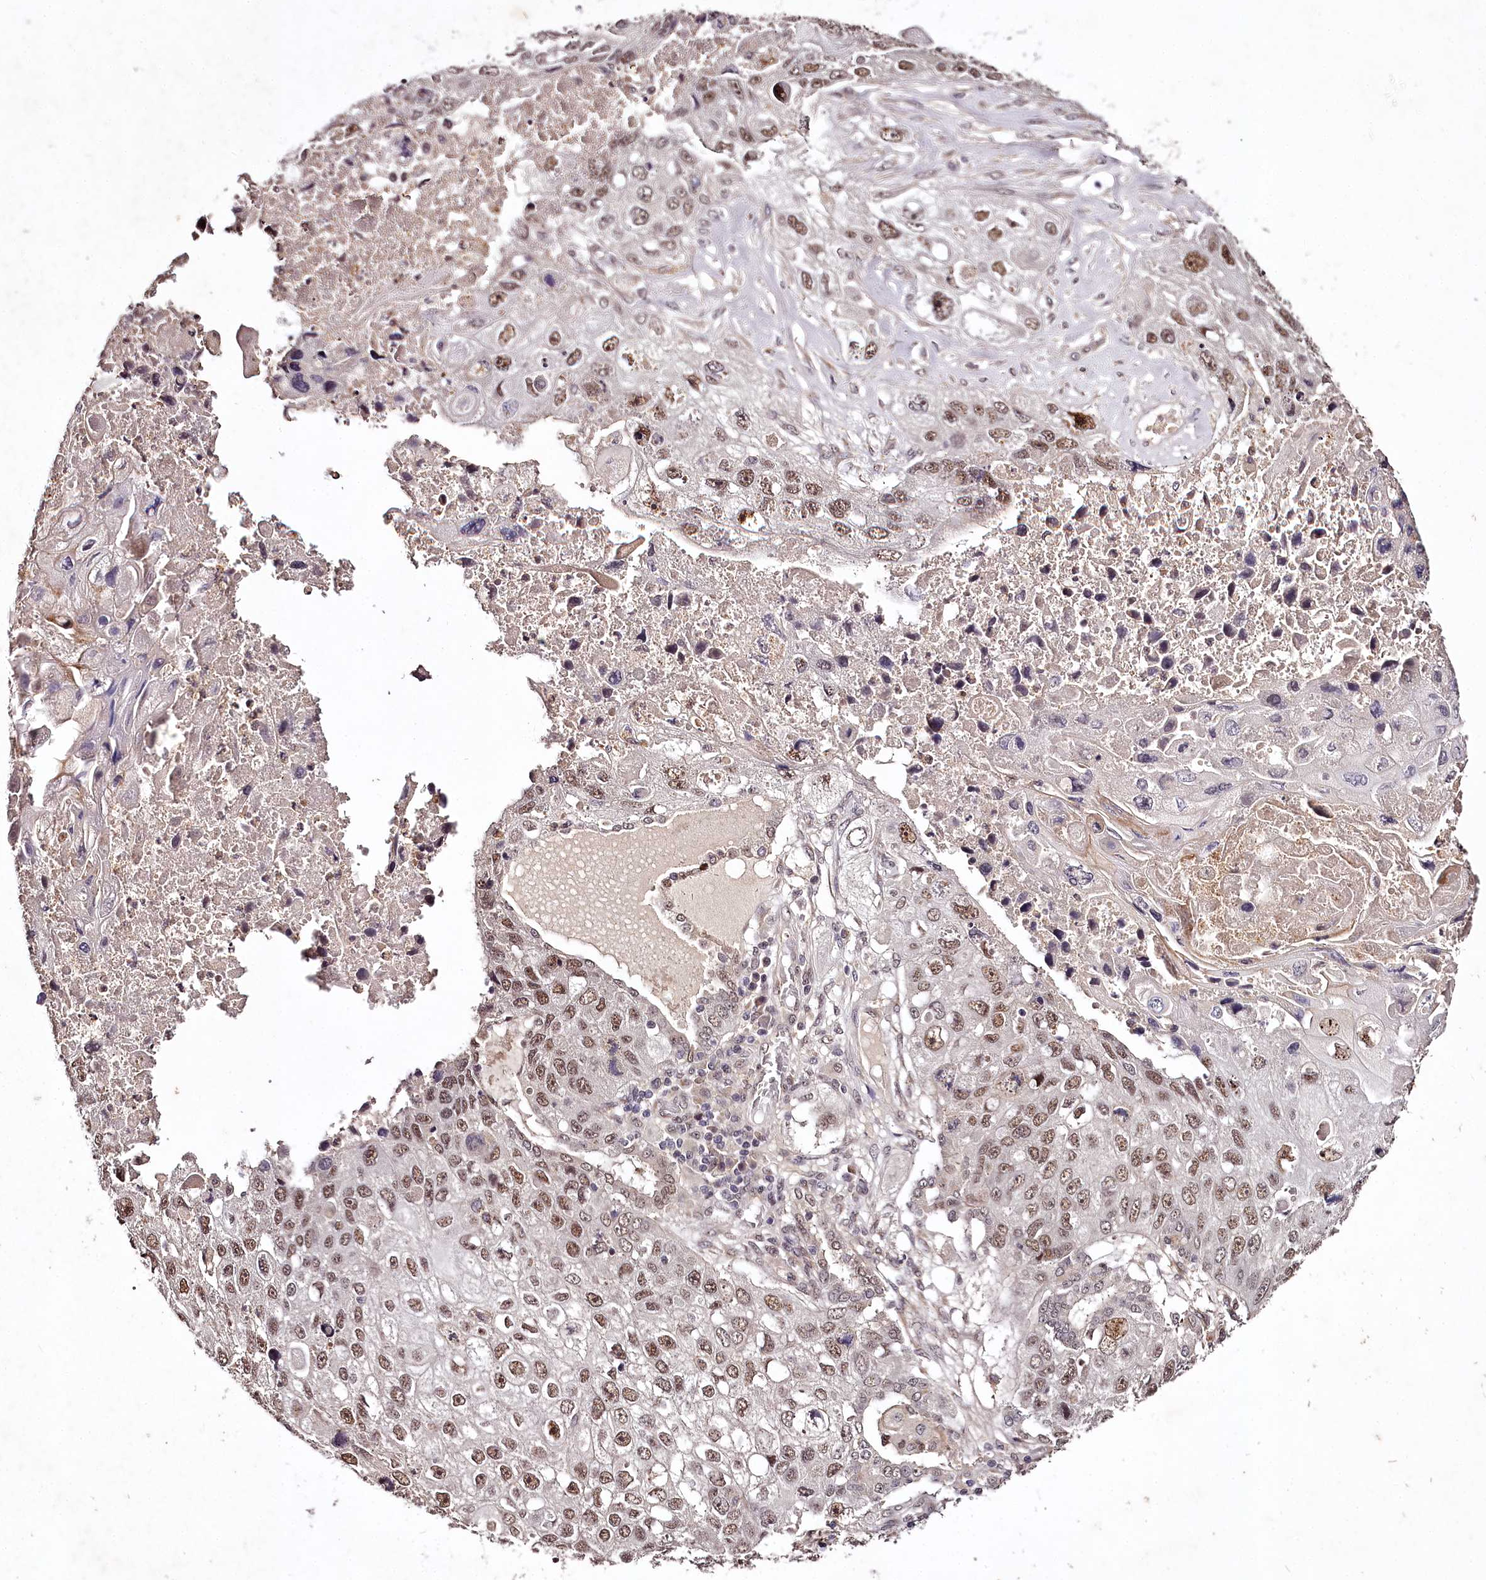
{"staining": {"intensity": "moderate", "quantity": ">75%", "location": "nuclear"}, "tissue": "lung cancer", "cell_type": "Tumor cells", "image_type": "cancer", "snomed": [{"axis": "morphology", "description": "Squamous cell carcinoma, NOS"}, {"axis": "topography", "description": "Lung"}], "caption": "IHC (DAB) staining of squamous cell carcinoma (lung) exhibits moderate nuclear protein expression in about >75% of tumor cells.", "gene": "MAML3", "patient": {"sex": "male", "age": 61}}